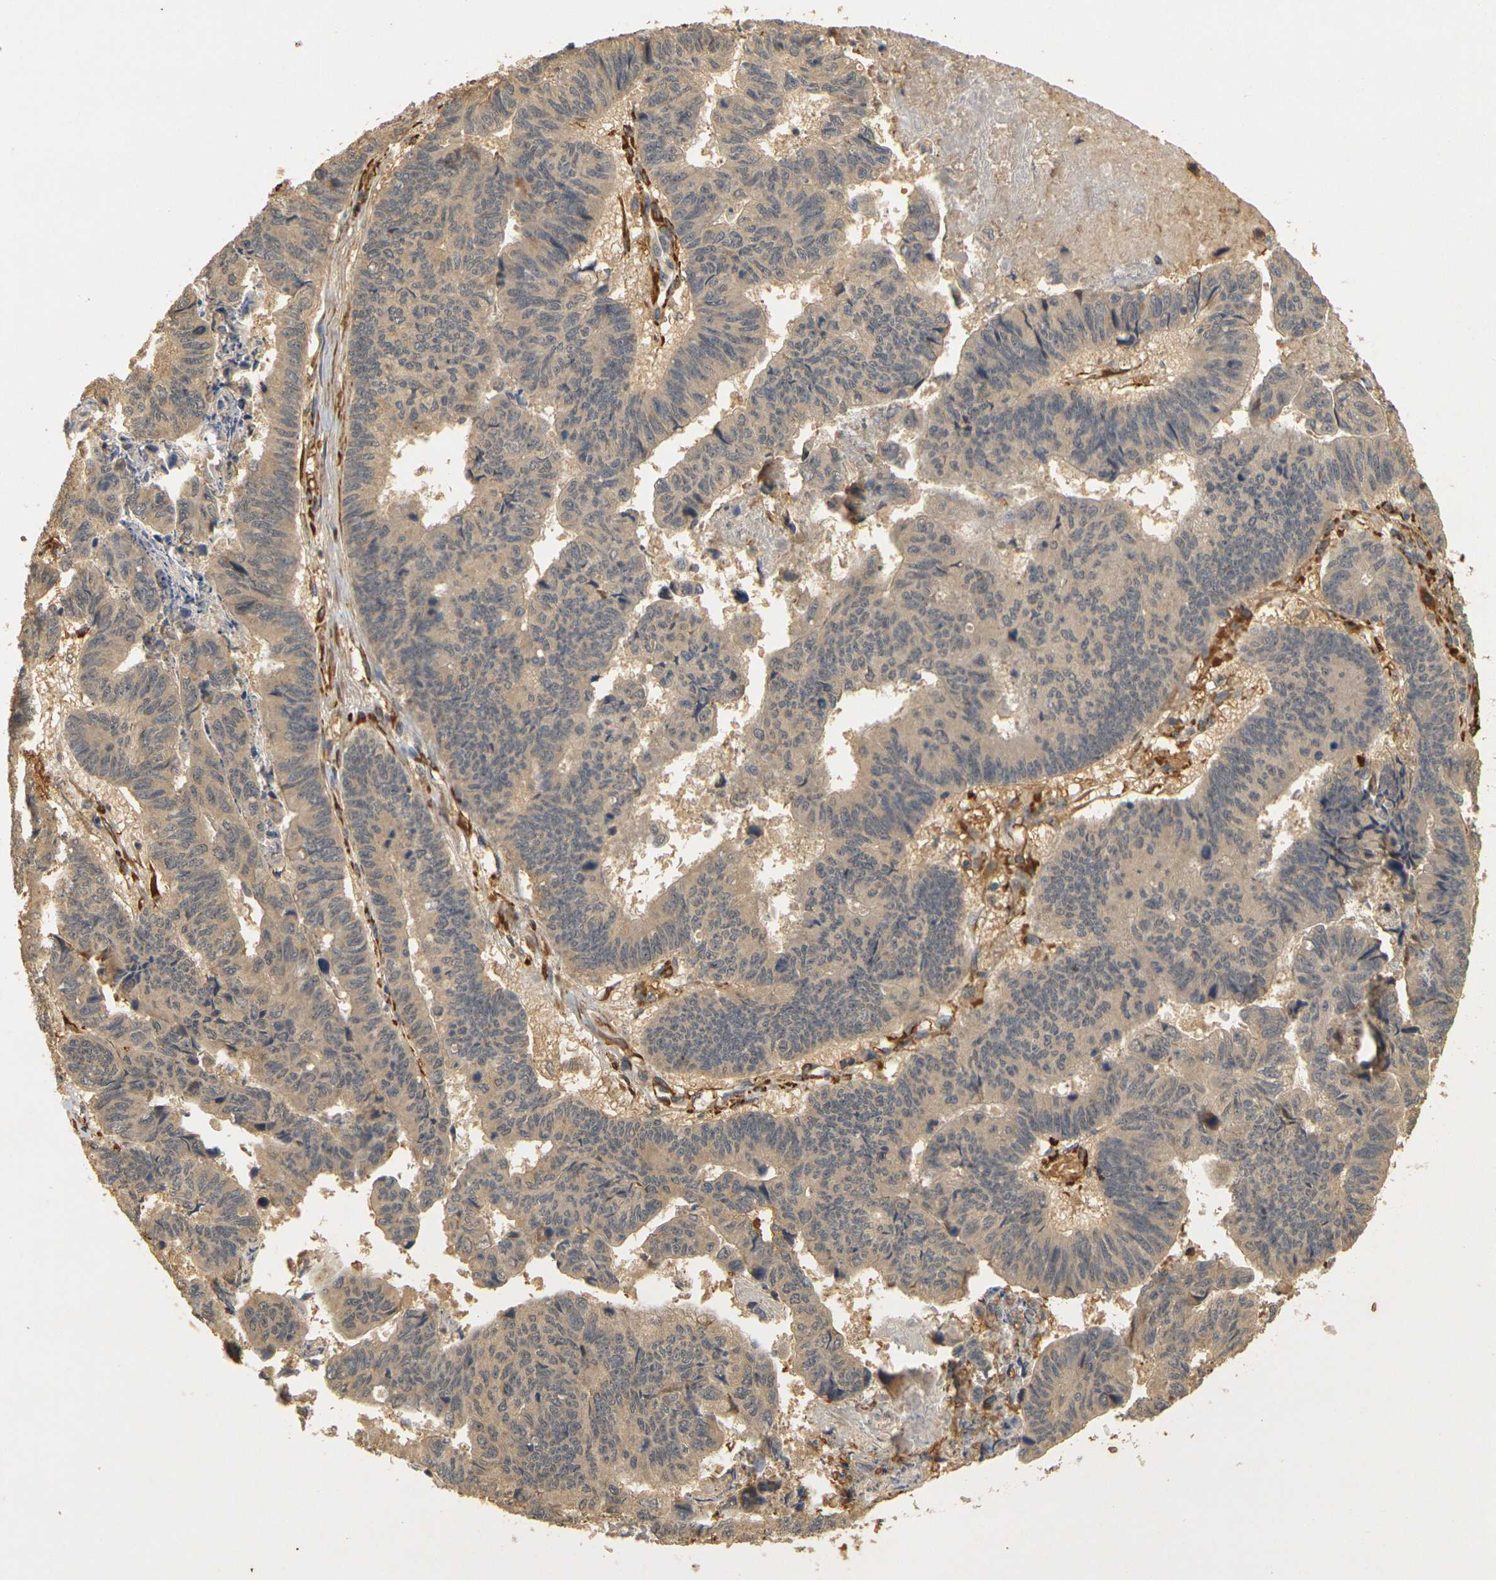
{"staining": {"intensity": "weak", "quantity": ">75%", "location": "cytoplasmic/membranous"}, "tissue": "stomach cancer", "cell_type": "Tumor cells", "image_type": "cancer", "snomed": [{"axis": "morphology", "description": "Adenocarcinoma, NOS"}, {"axis": "topography", "description": "Stomach, lower"}], "caption": "The micrograph demonstrates staining of stomach adenocarcinoma, revealing weak cytoplasmic/membranous protein expression (brown color) within tumor cells.", "gene": "MEGF9", "patient": {"sex": "male", "age": 77}}